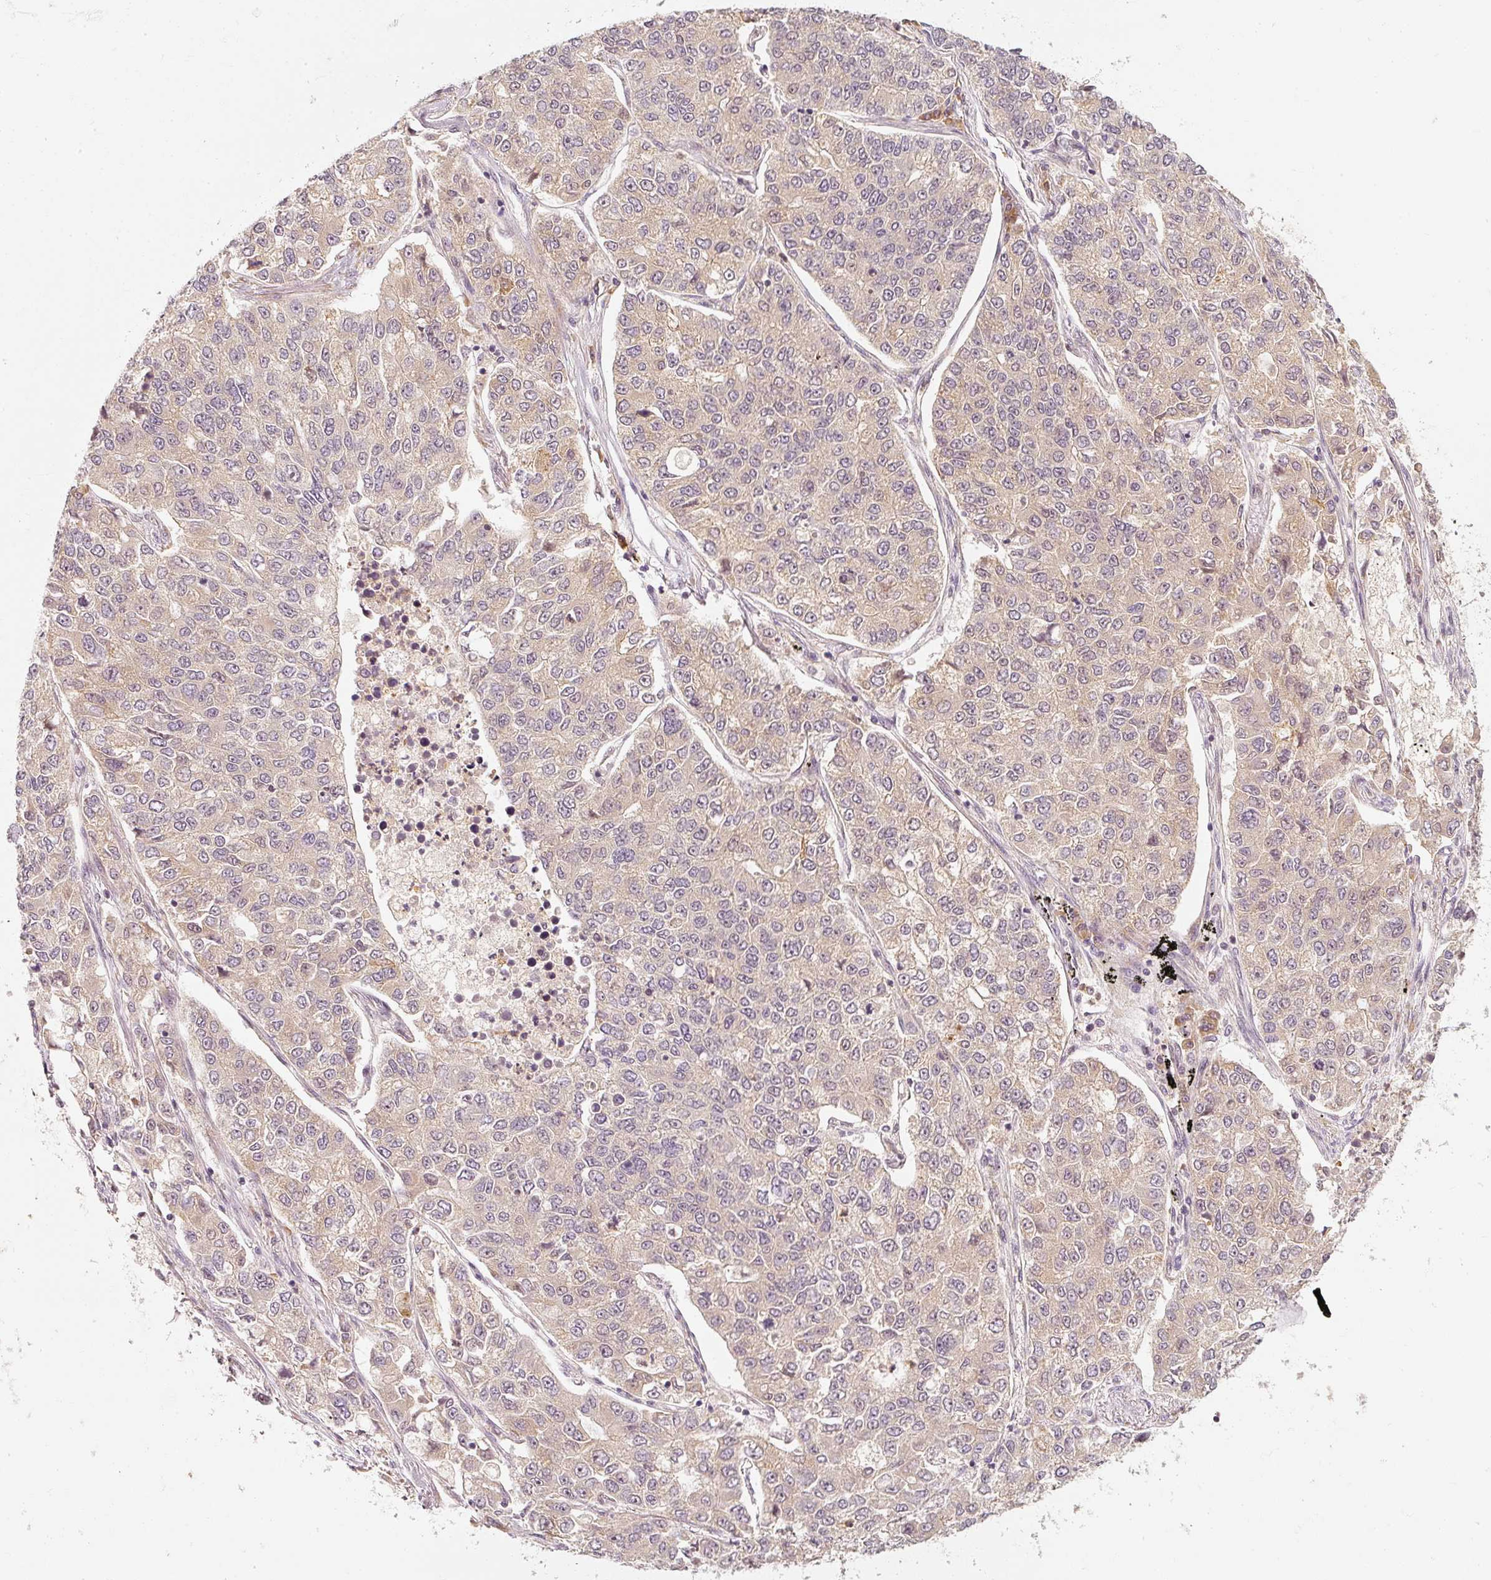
{"staining": {"intensity": "negative", "quantity": "none", "location": "none"}, "tissue": "lung cancer", "cell_type": "Tumor cells", "image_type": "cancer", "snomed": [{"axis": "morphology", "description": "Adenocarcinoma, NOS"}, {"axis": "topography", "description": "Lung"}], "caption": "Lung cancer was stained to show a protein in brown. There is no significant positivity in tumor cells. (Immunohistochemistry, brightfield microscopy, high magnification).", "gene": "EEF1A2", "patient": {"sex": "male", "age": 49}}